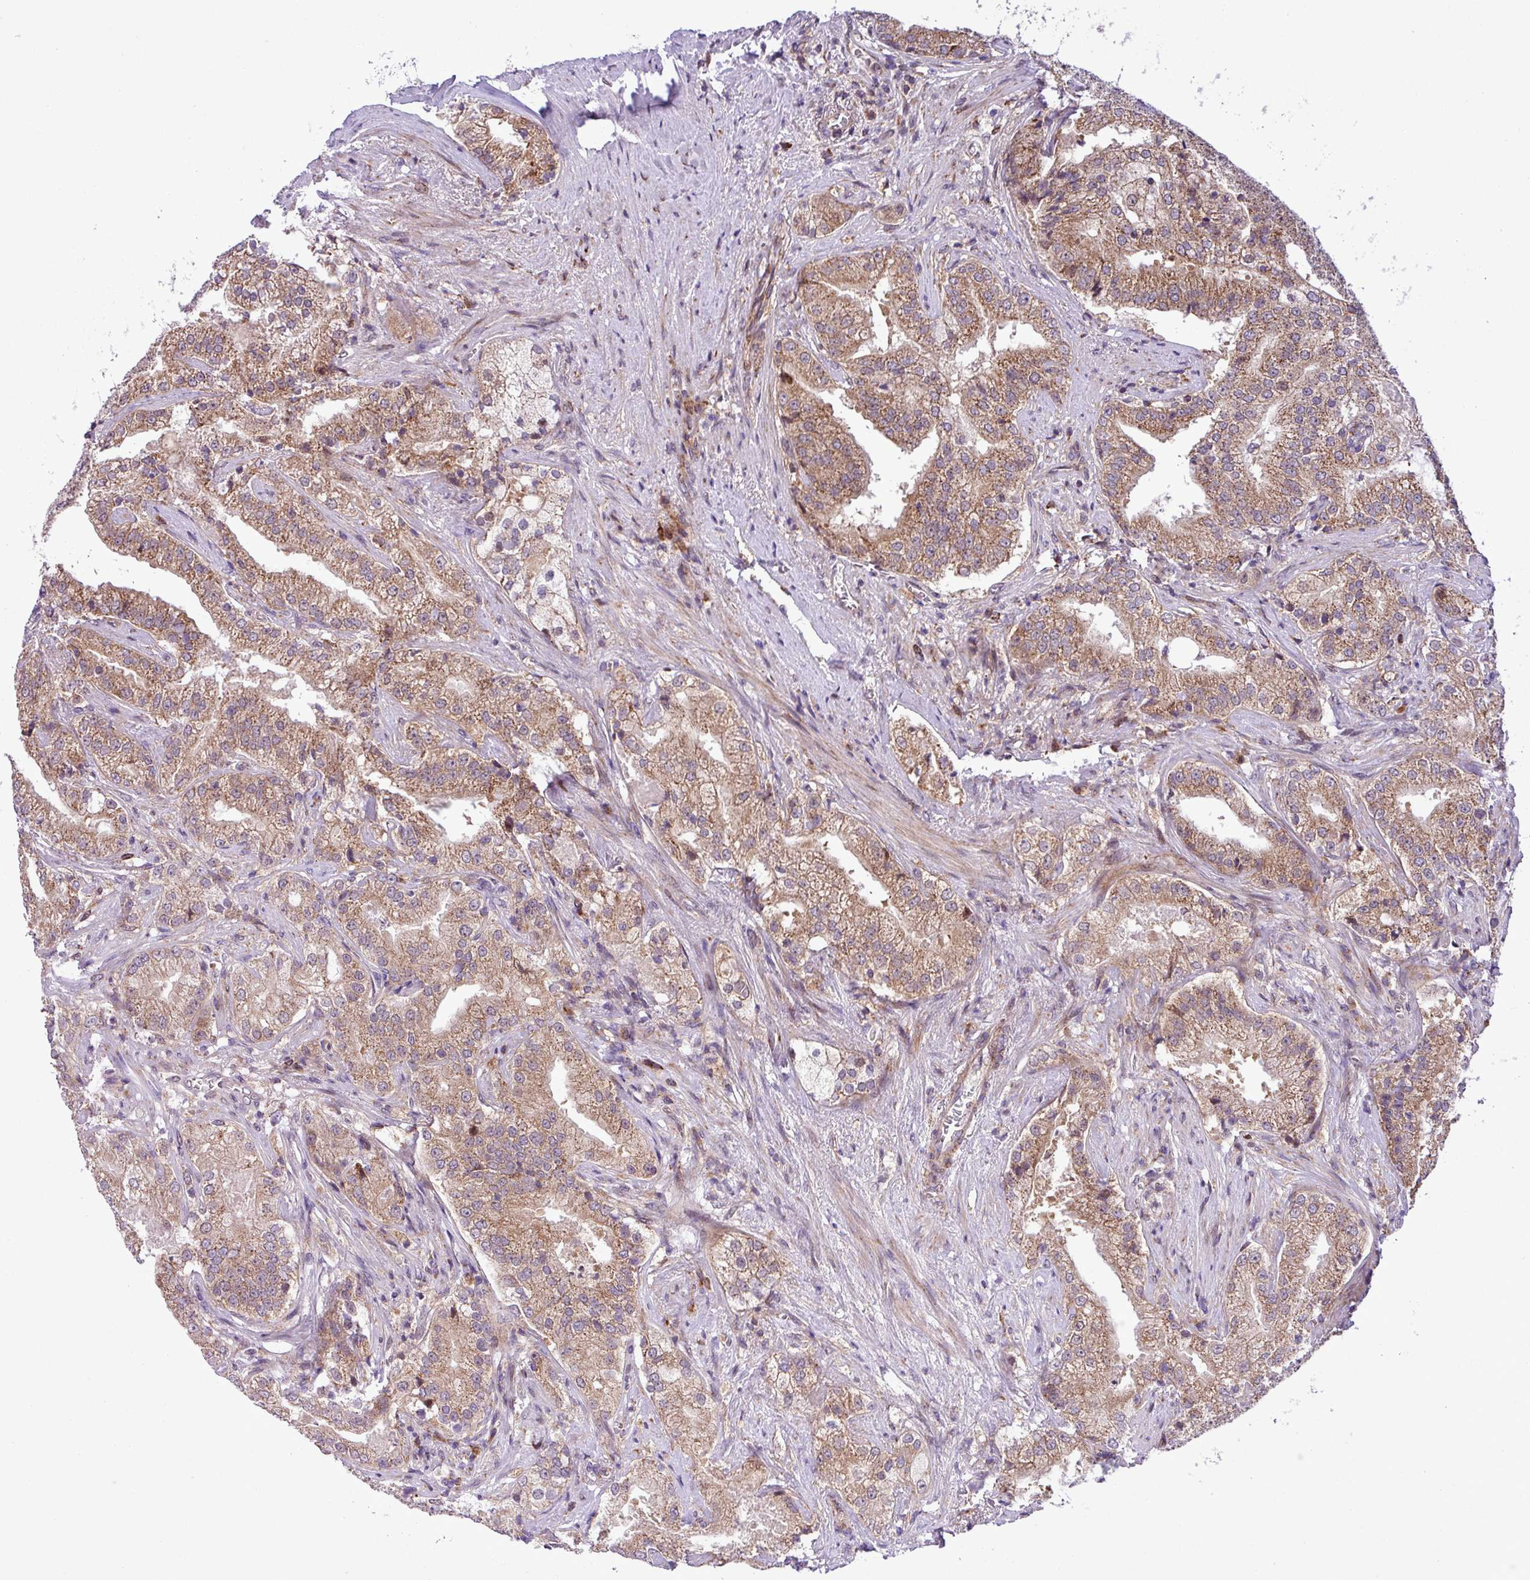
{"staining": {"intensity": "moderate", "quantity": ">75%", "location": "cytoplasmic/membranous"}, "tissue": "prostate cancer", "cell_type": "Tumor cells", "image_type": "cancer", "snomed": [{"axis": "morphology", "description": "Adenocarcinoma, High grade"}, {"axis": "topography", "description": "Prostate"}], "caption": "Immunohistochemistry (DAB) staining of prostate cancer (adenocarcinoma (high-grade)) demonstrates moderate cytoplasmic/membranous protein staining in approximately >75% of tumor cells. (Stains: DAB in brown, nuclei in blue, Microscopy: brightfield microscopy at high magnification).", "gene": "B3GNT9", "patient": {"sex": "male", "age": 70}}